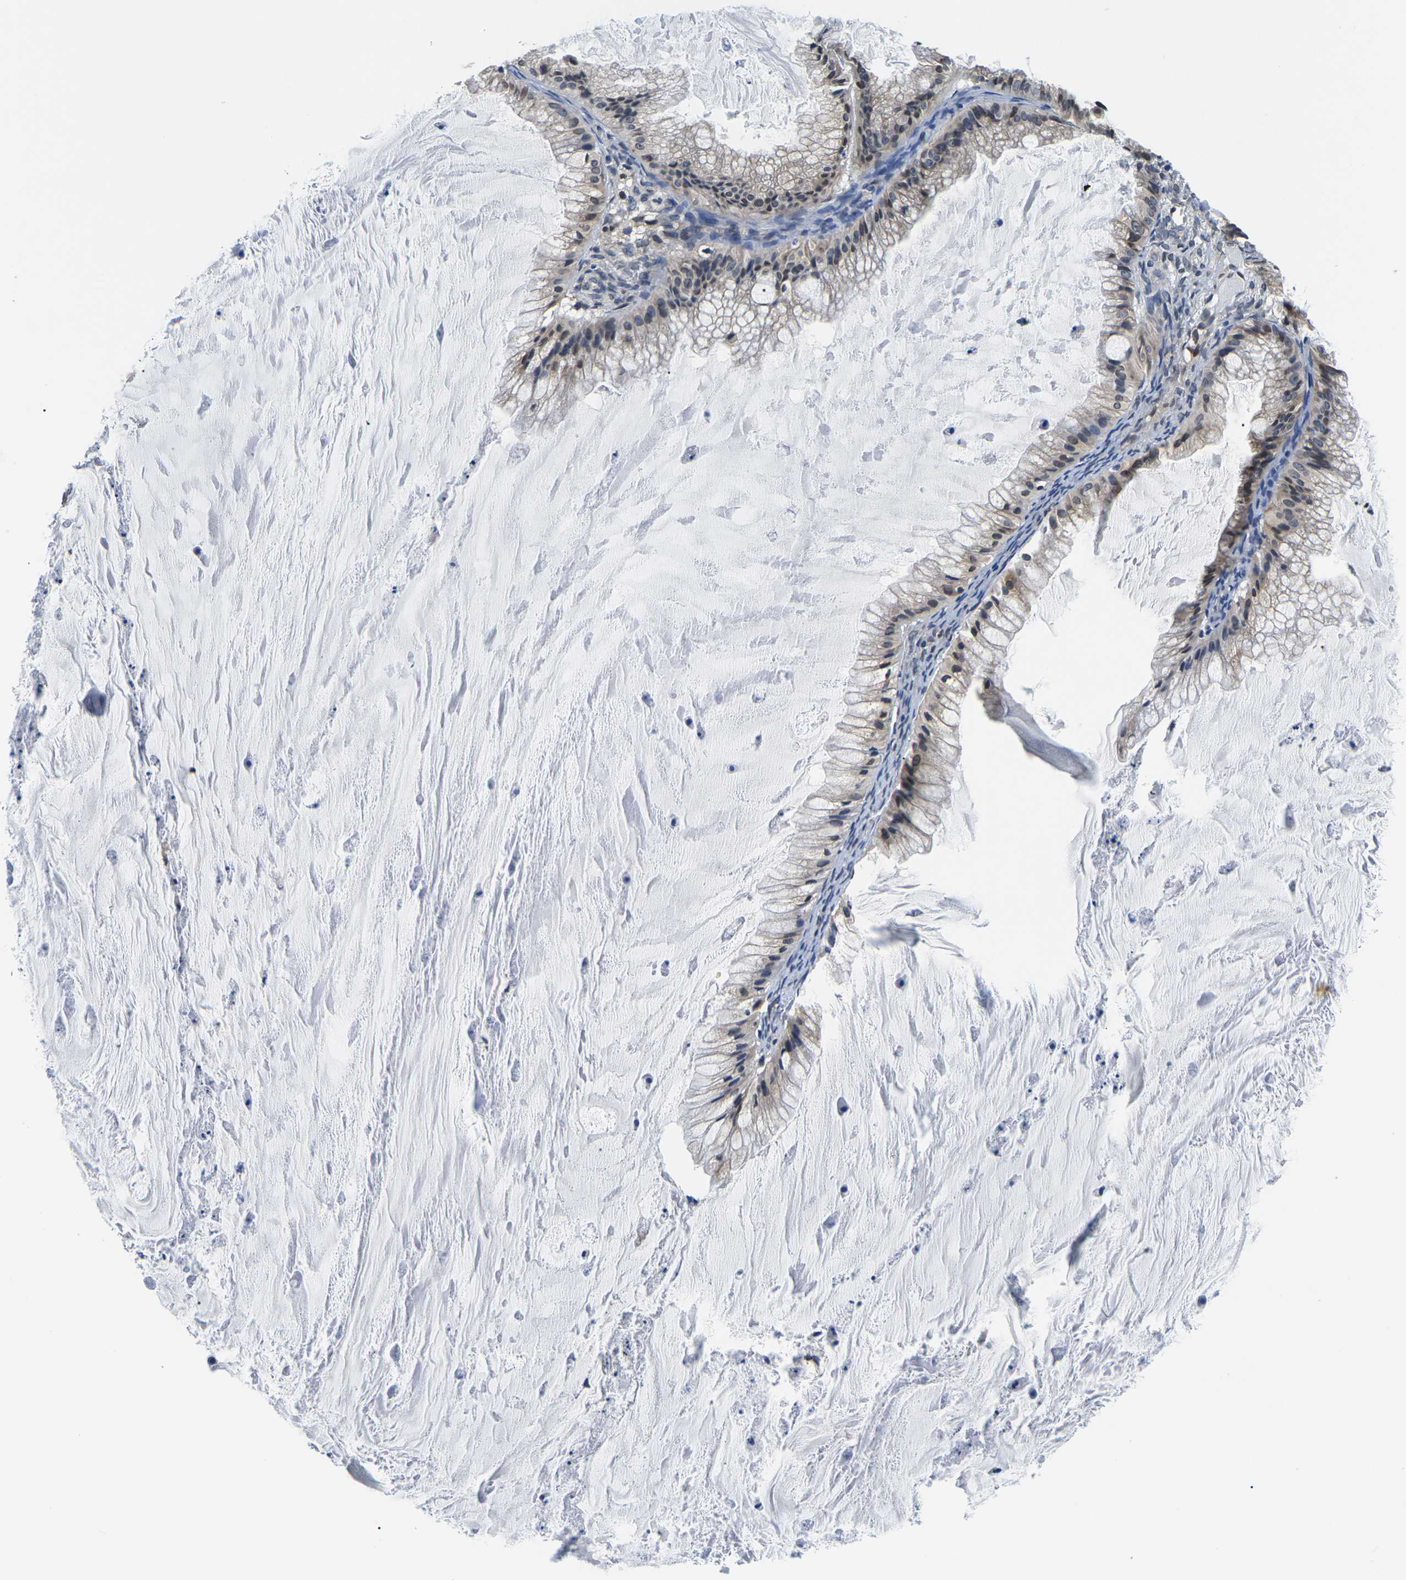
{"staining": {"intensity": "moderate", "quantity": "25%-75%", "location": "nuclear"}, "tissue": "ovarian cancer", "cell_type": "Tumor cells", "image_type": "cancer", "snomed": [{"axis": "morphology", "description": "Cystadenocarcinoma, mucinous, NOS"}, {"axis": "topography", "description": "Ovary"}], "caption": "Immunohistochemistry (IHC) photomicrograph of neoplastic tissue: human ovarian cancer (mucinous cystadenocarcinoma) stained using immunohistochemistry (IHC) displays medium levels of moderate protein expression localized specifically in the nuclear of tumor cells, appearing as a nuclear brown color.", "gene": "SNX10", "patient": {"sex": "female", "age": 57}}